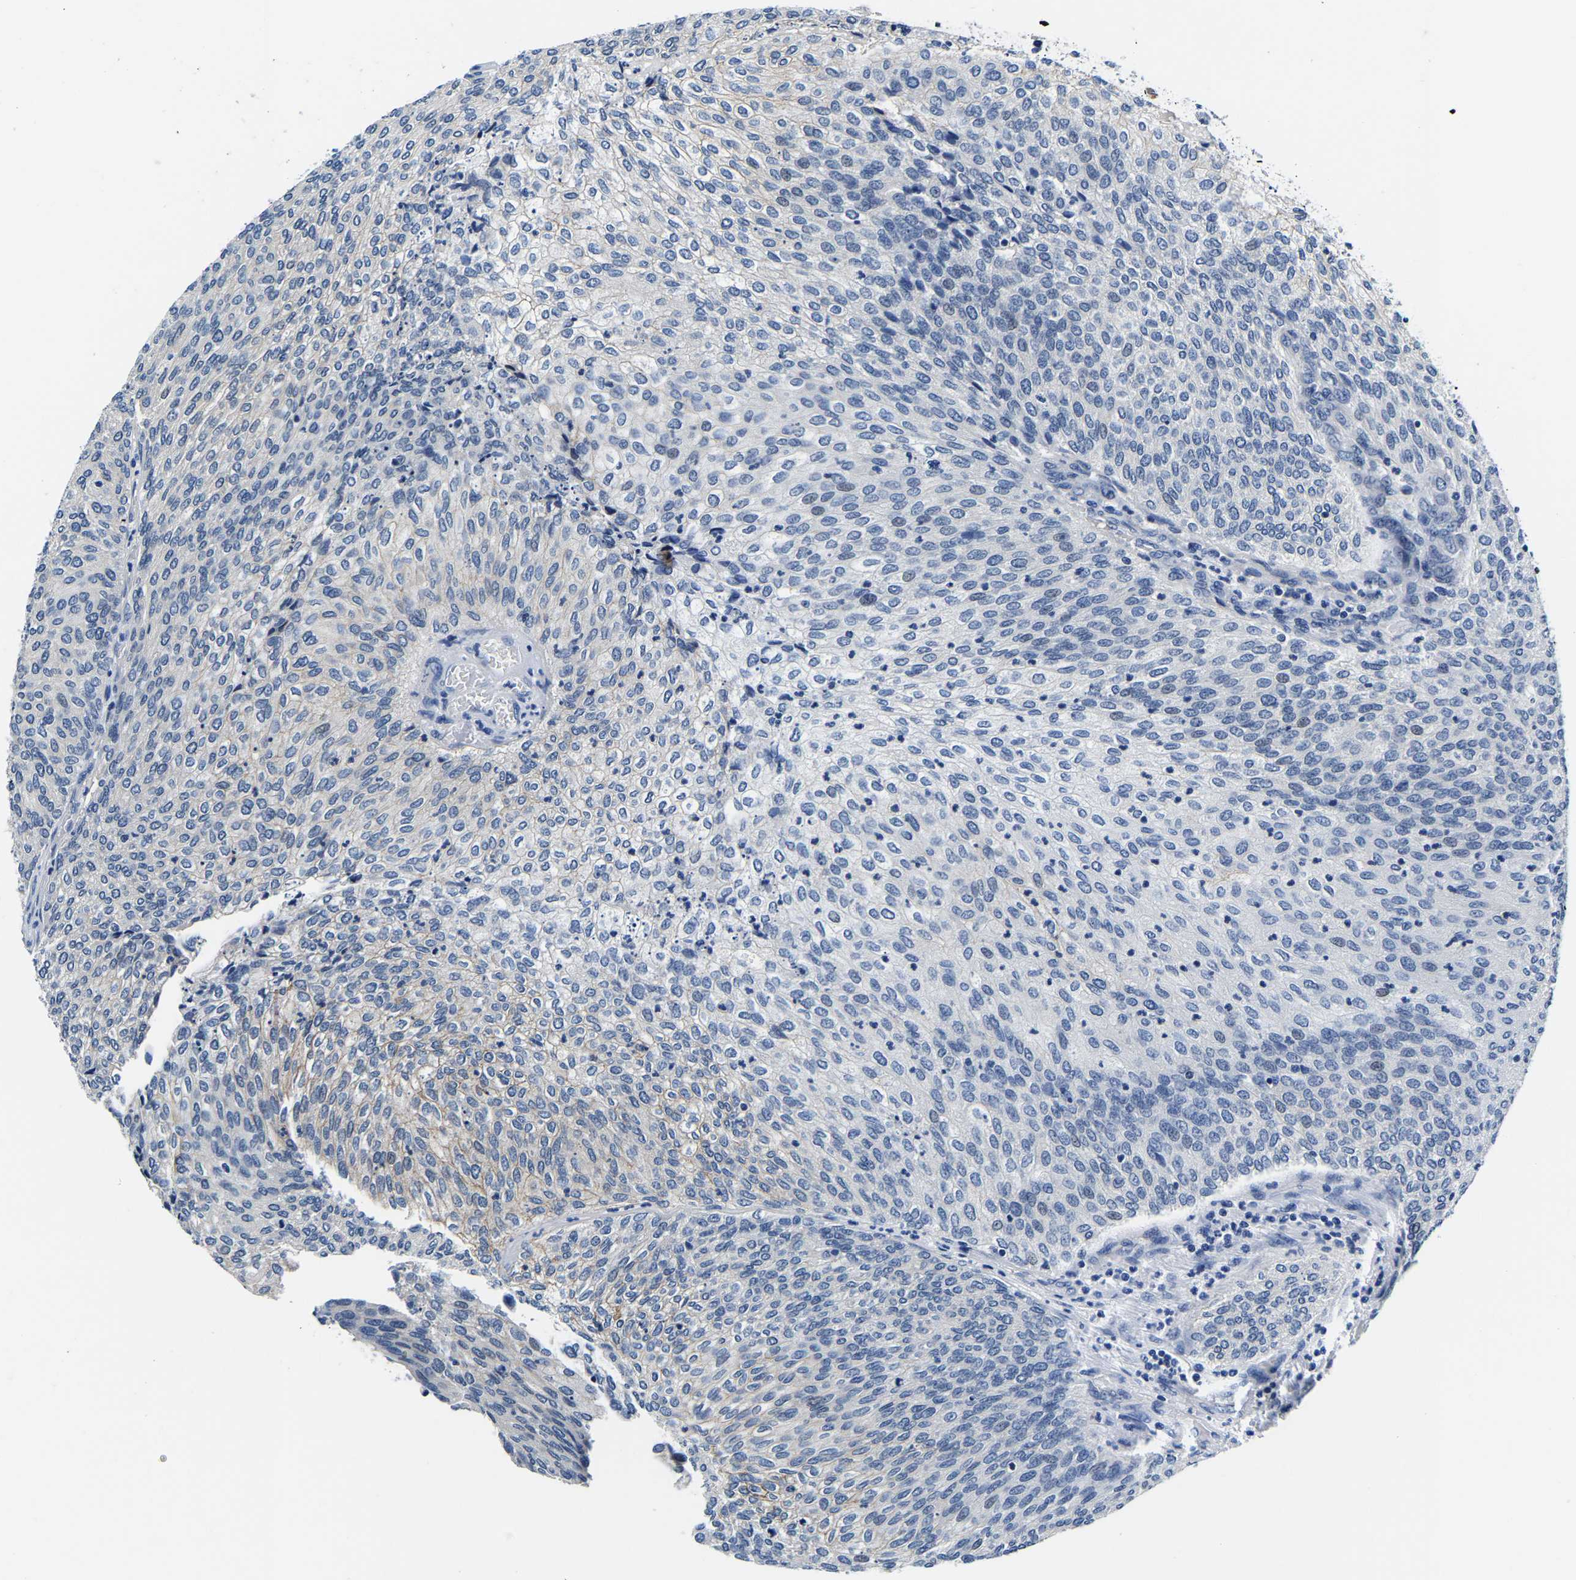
{"staining": {"intensity": "negative", "quantity": "none", "location": "none"}, "tissue": "urothelial cancer", "cell_type": "Tumor cells", "image_type": "cancer", "snomed": [{"axis": "morphology", "description": "Urothelial carcinoma, Low grade"}, {"axis": "topography", "description": "Urinary bladder"}], "caption": "Urothelial carcinoma (low-grade) was stained to show a protein in brown. There is no significant staining in tumor cells. (Brightfield microscopy of DAB immunohistochemistry at high magnification).", "gene": "ACO1", "patient": {"sex": "female", "age": 79}}